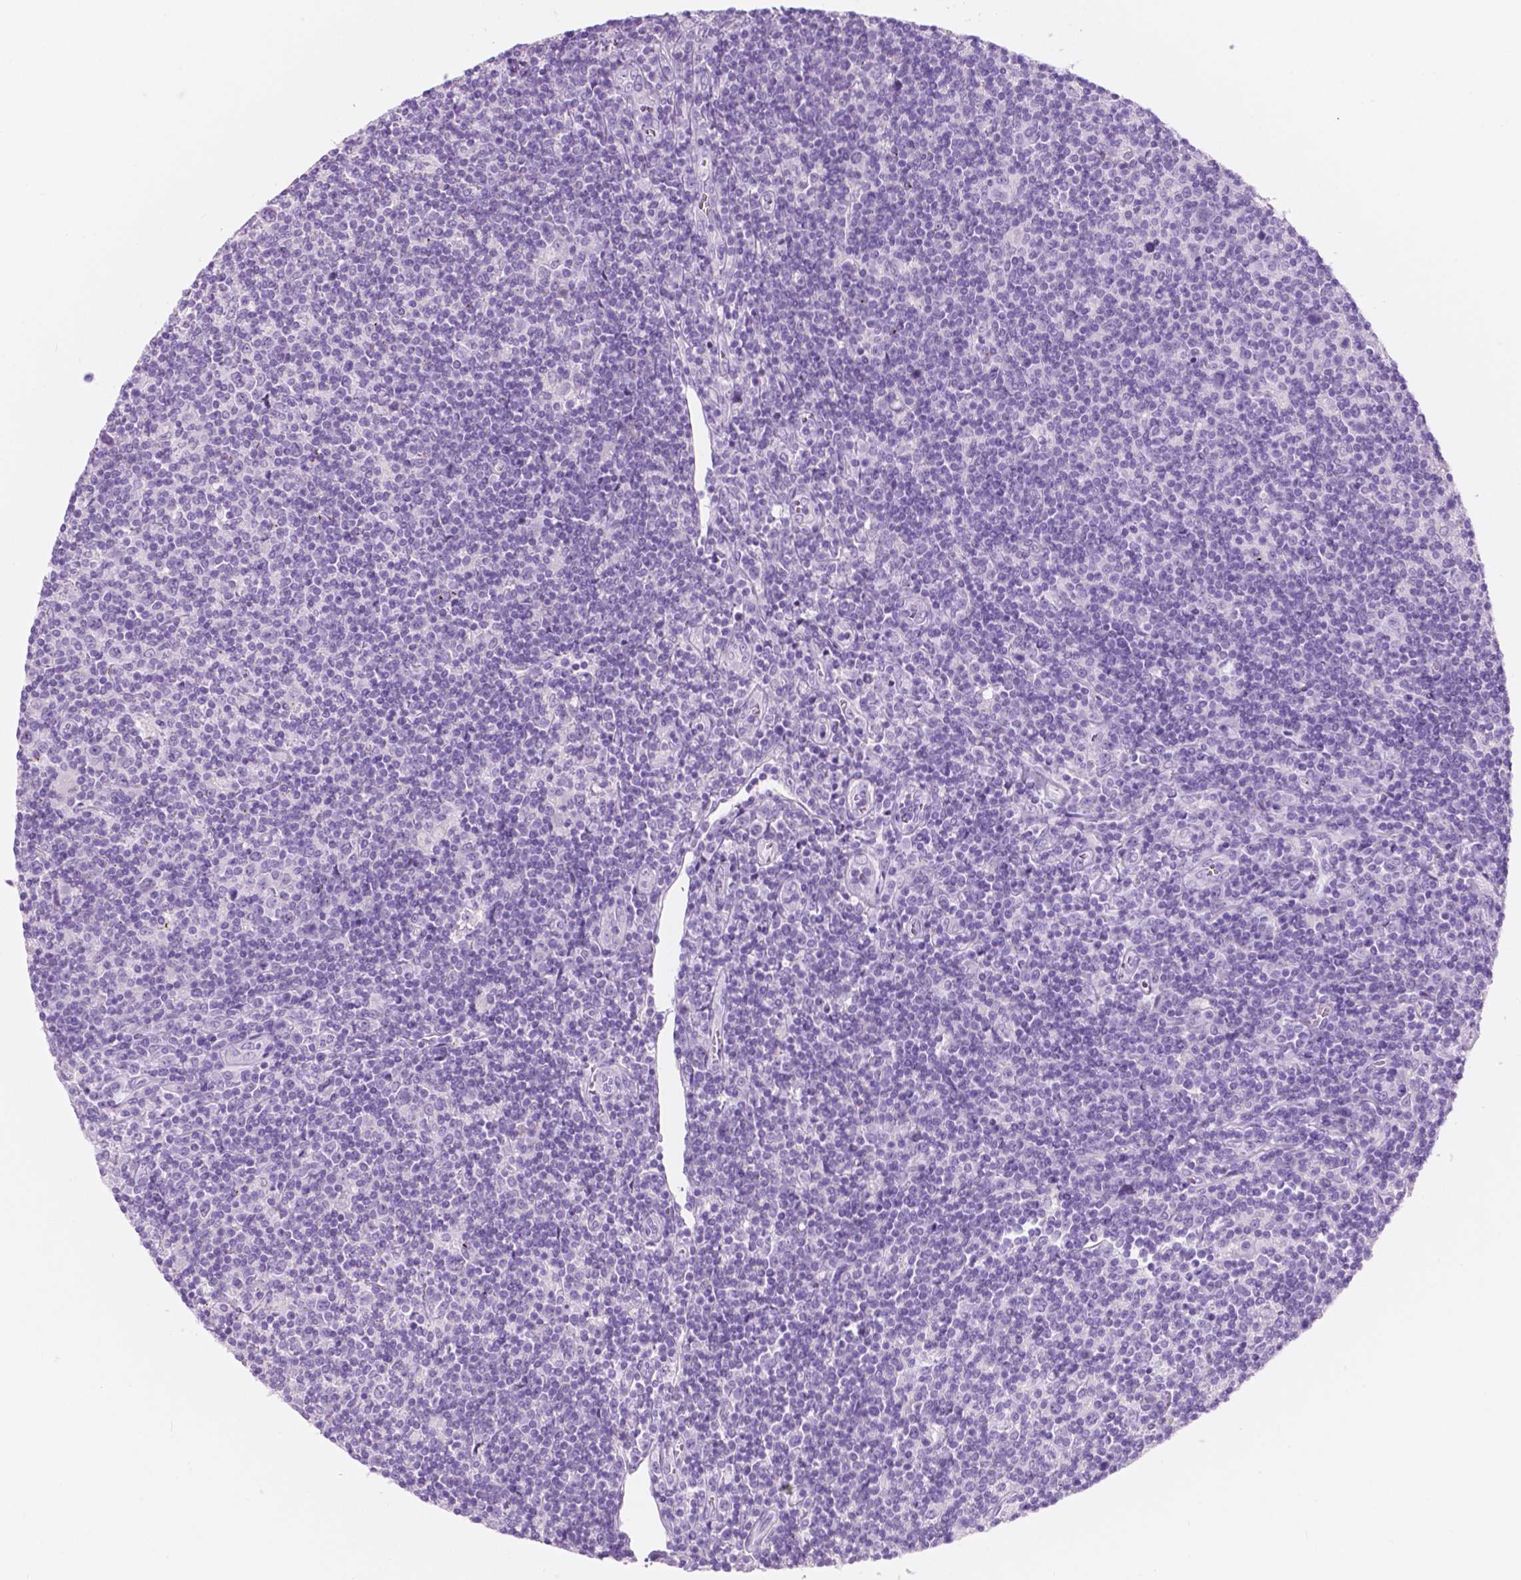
{"staining": {"intensity": "negative", "quantity": "none", "location": "none"}, "tissue": "lymphoma", "cell_type": "Tumor cells", "image_type": "cancer", "snomed": [{"axis": "morphology", "description": "Hodgkin's disease, NOS"}, {"axis": "topography", "description": "Lymph node"}], "caption": "An image of human Hodgkin's disease is negative for staining in tumor cells.", "gene": "CUZD1", "patient": {"sex": "male", "age": 40}}